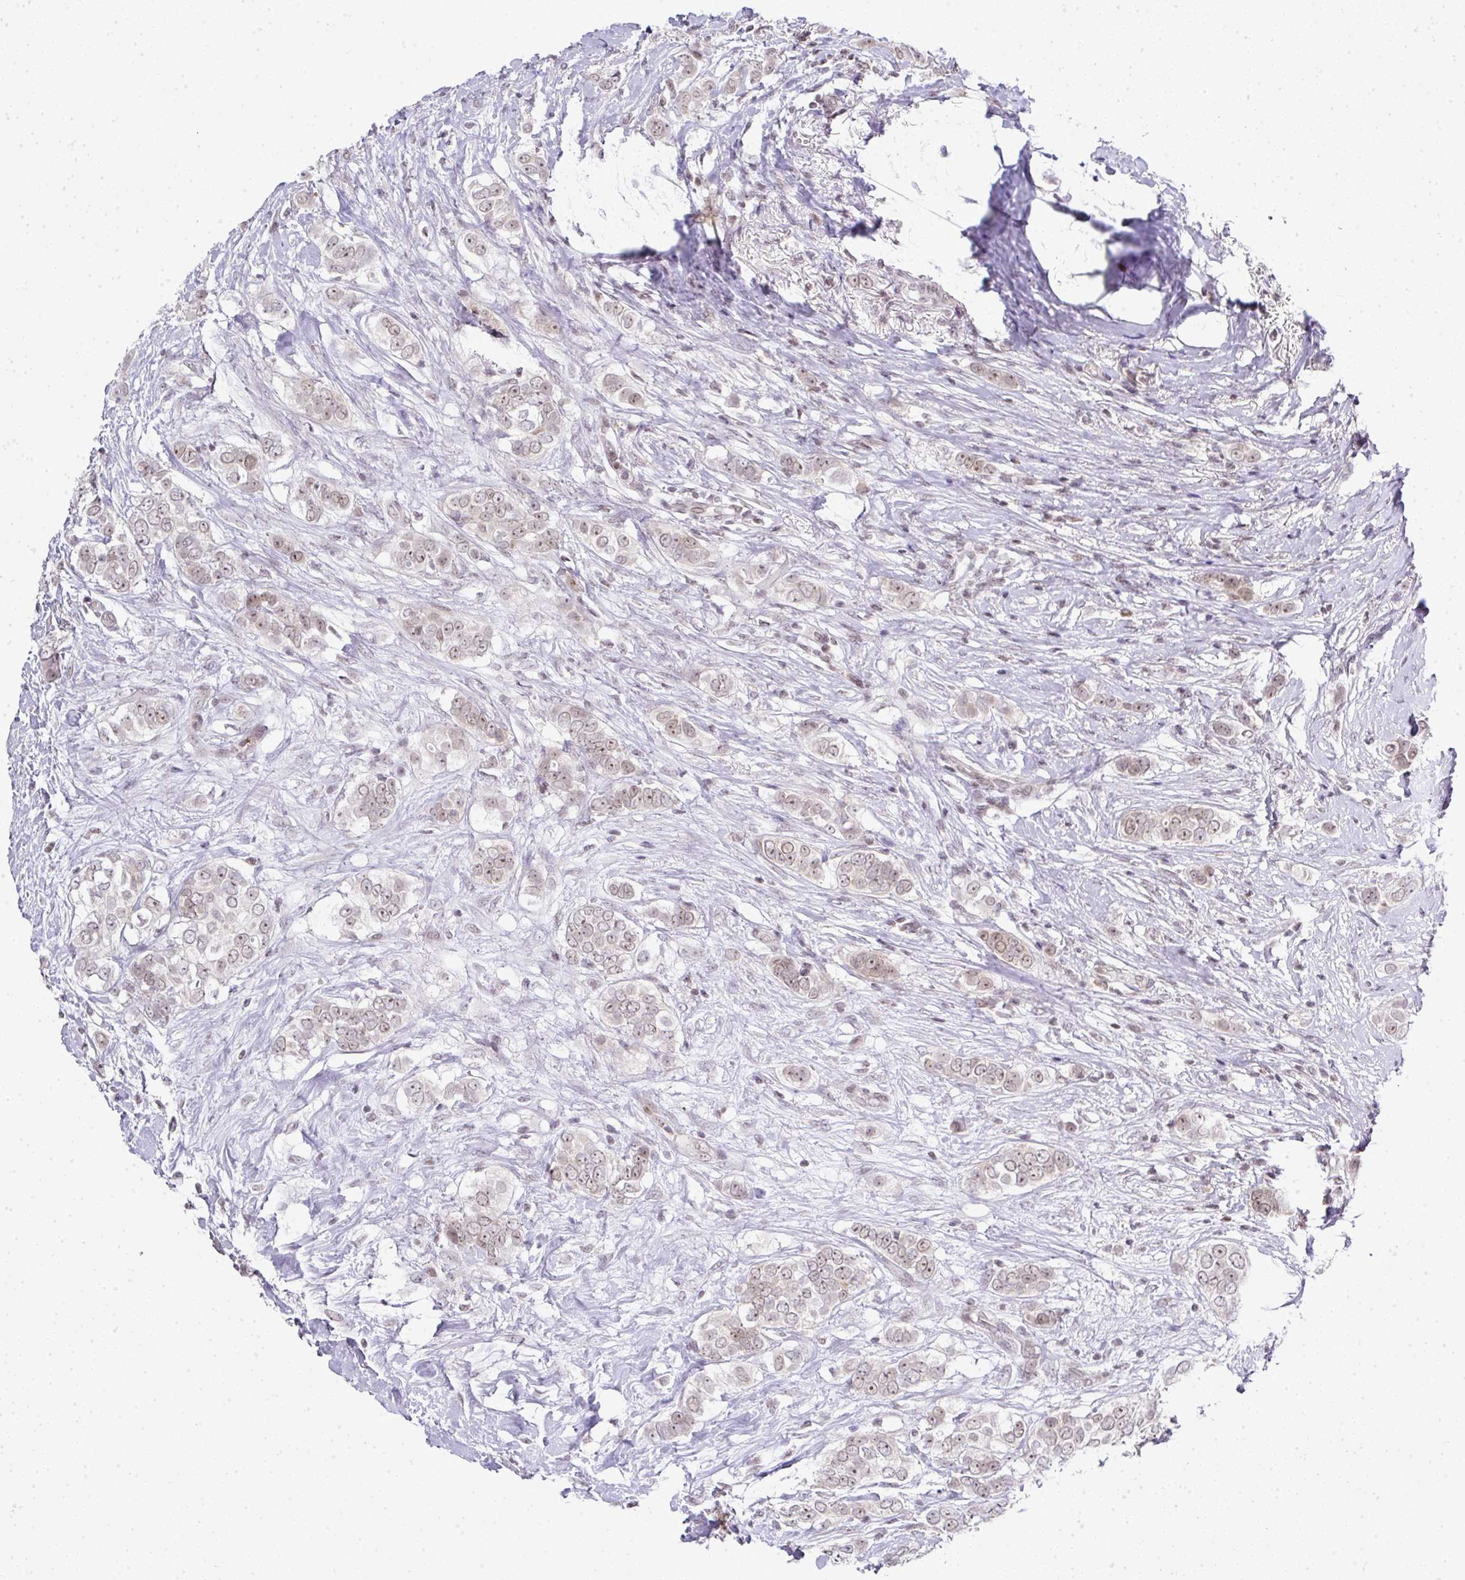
{"staining": {"intensity": "weak", "quantity": "25%-75%", "location": "nuclear"}, "tissue": "breast cancer", "cell_type": "Tumor cells", "image_type": "cancer", "snomed": [{"axis": "morphology", "description": "Lobular carcinoma"}, {"axis": "topography", "description": "Breast"}], "caption": "Breast cancer (lobular carcinoma) was stained to show a protein in brown. There is low levels of weak nuclear expression in approximately 25%-75% of tumor cells.", "gene": "FAM32A", "patient": {"sex": "female", "age": 51}}